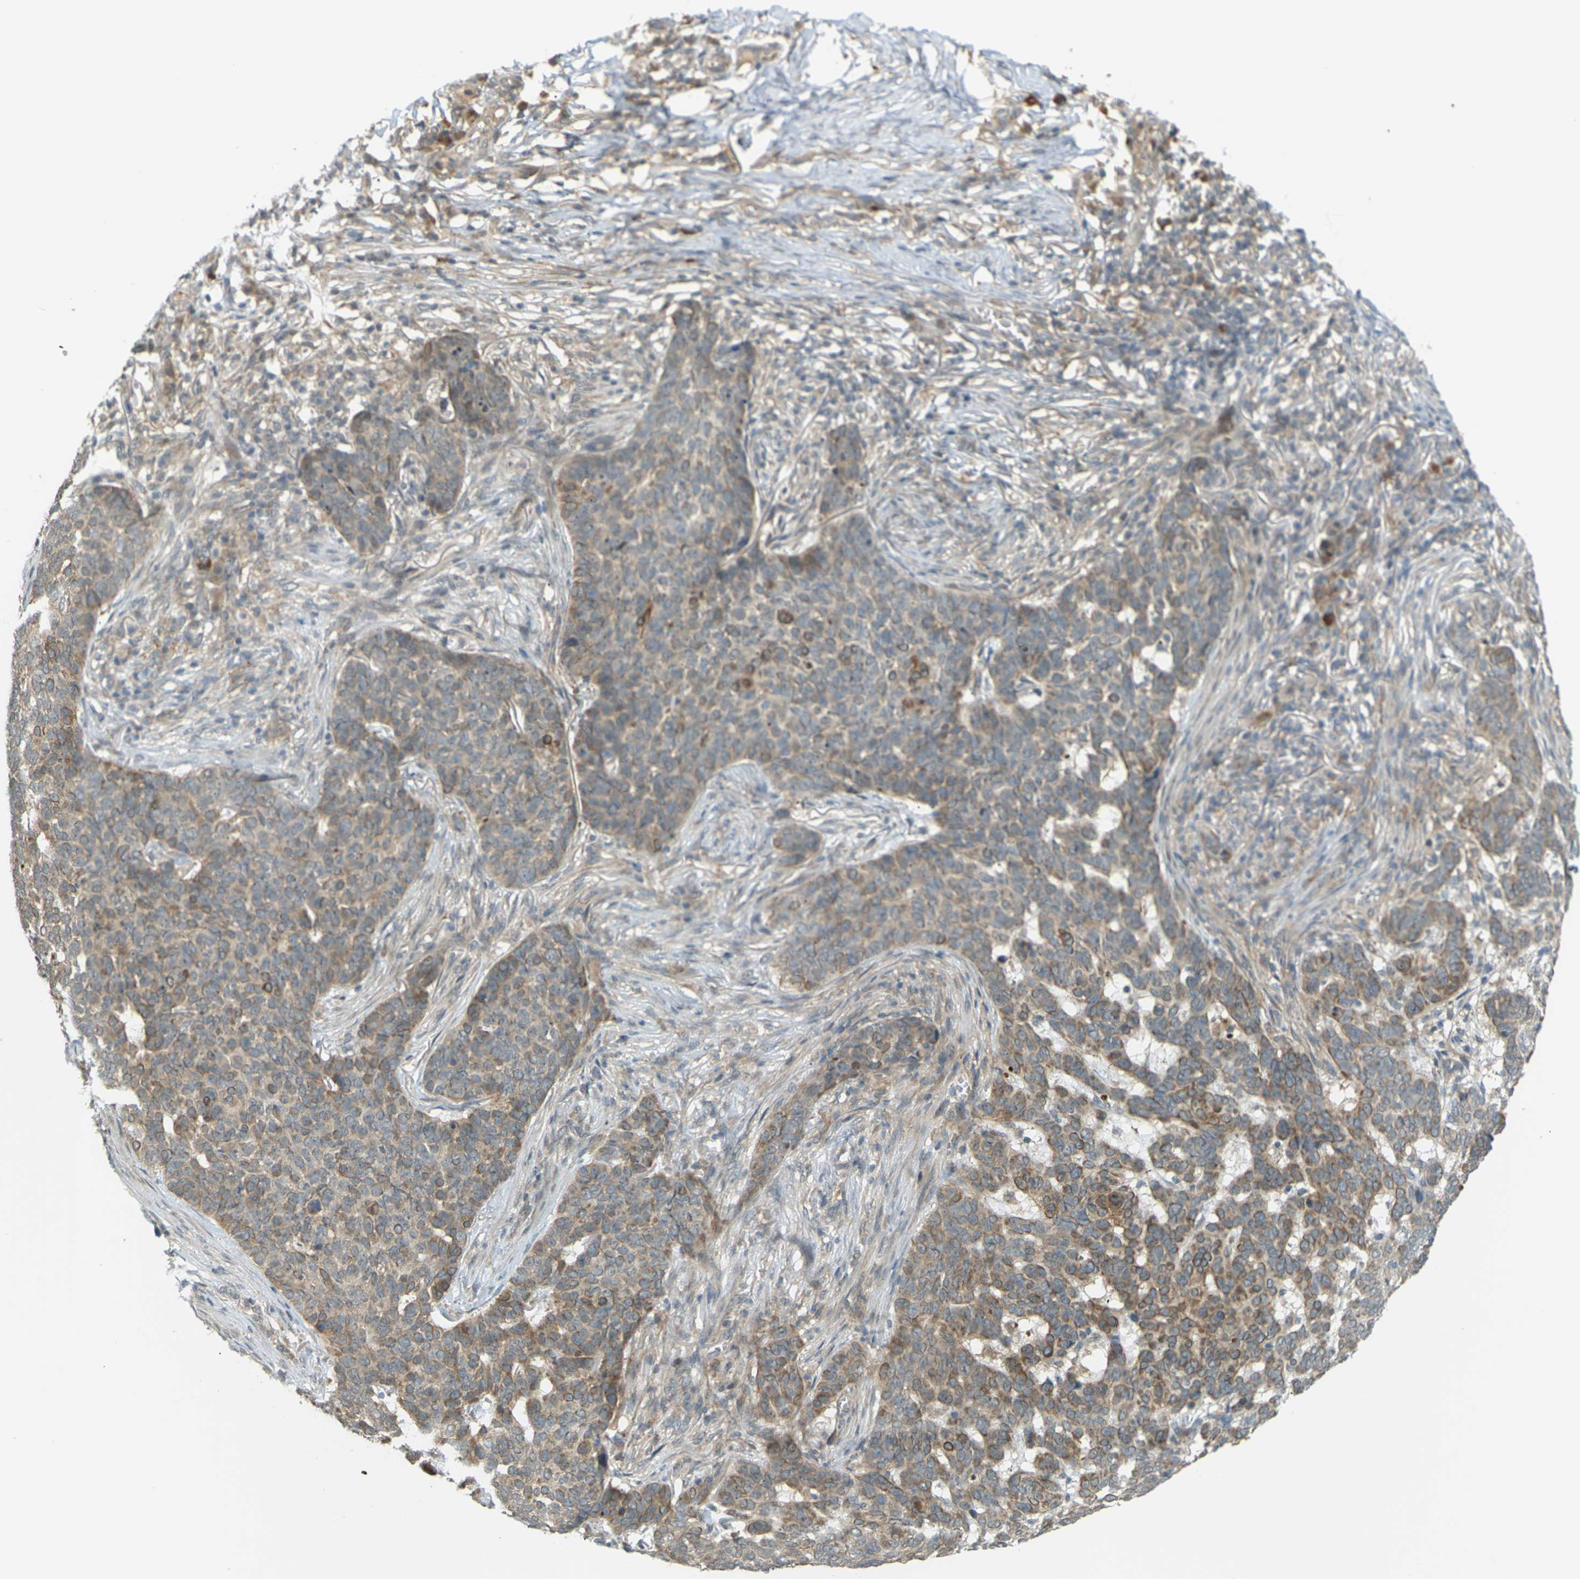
{"staining": {"intensity": "moderate", "quantity": ">75%", "location": "cytoplasmic/membranous"}, "tissue": "skin cancer", "cell_type": "Tumor cells", "image_type": "cancer", "snomed": [{"axis": "morphology", "description": "Basal cell carcinoma"}, {"axis": "topography", "description": "Skin"}], "caption": "The histopathology image reveals immunohistochemical staining of basal cell carcinoma (skin). There is moderate cytoplasmic/membranous positivity is appreciated in approximately >75% of tumor cells.", "gene": "SOCS6", "patient": {"sex": "male", "age": 85}}